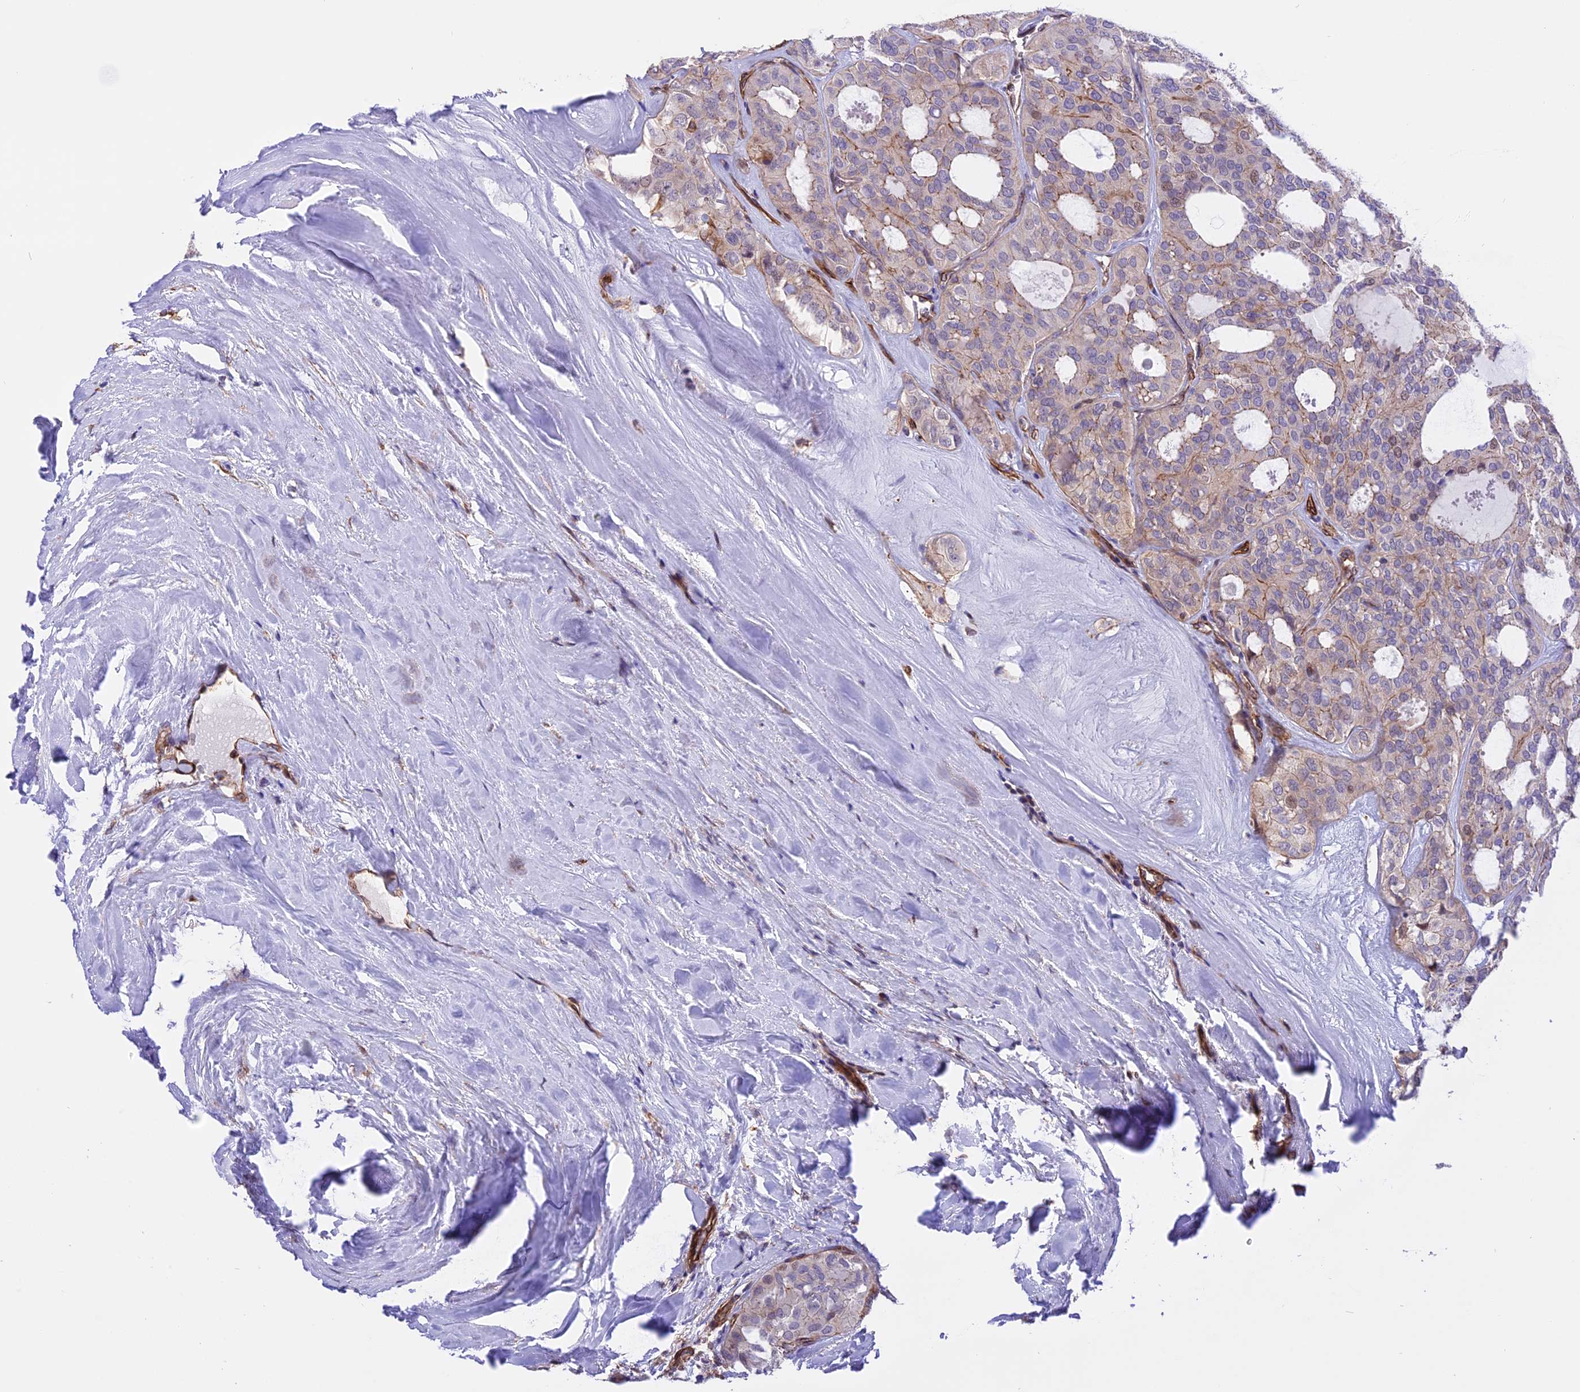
{"staining": {"intensity": "weak", "quantity": "<25%", "location": "cytoplasmic/membranous"}, "tissue": "thyroid cancer", "cell_type": "Tumor cells", "image_type": "cancer", "snomed": [{"axis": "morphology", "description": "Follicular adenoma carcinoma, NOS"}, {"axis": "topography", "description": "Thyroid gland"}], "caption": "The IHC histopathology image has no significant expression in tumor cells of thyroid cancer (follicular adenoma carcinoma) tissue.", "gene": "R3HDM4", "patient": {"sex": "male", "age": 75}}